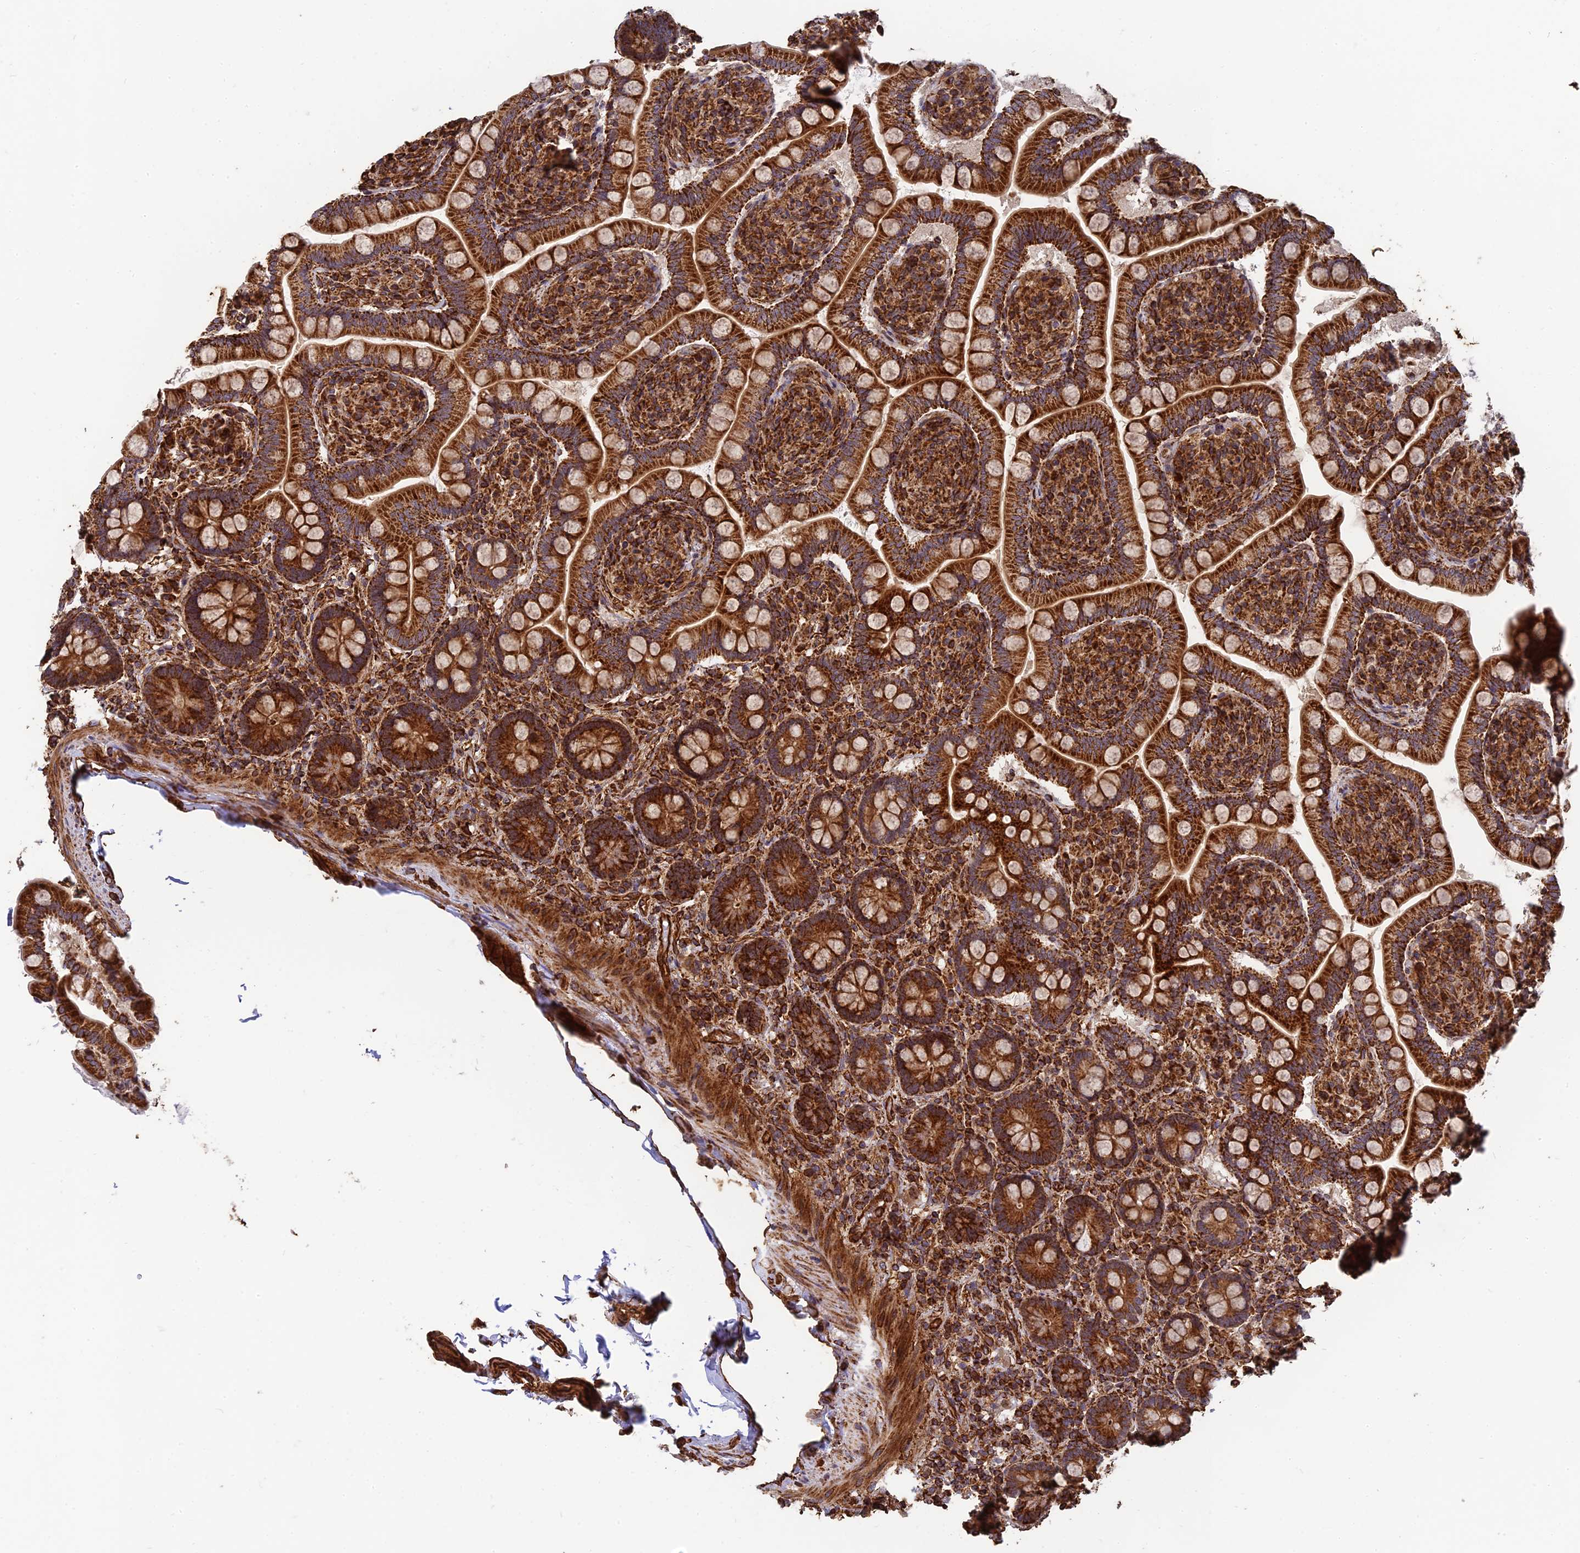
{"staining": {"intensity": "strong", "quantity": ">75%", "location": "cytoplasmic/membranous"}, "tissue": "small intestine", "cell_type": "Glandular cells", "image_type": "normal", "snomed": [{"axis": "morphology", "description": "Normal tissue, NOS"}, {"axis": "topography", "description": "Small intestine"}], "caption": "Small intestine stained with DAB (3,3'-diaminobenzidine) immunohistochemistry exhibits high levels of strong cytoplasmic/membranous positivity in about >75% of glandular cells.", "gene": "DSTYK", "patient": {"sex": "female", "age": 64}}